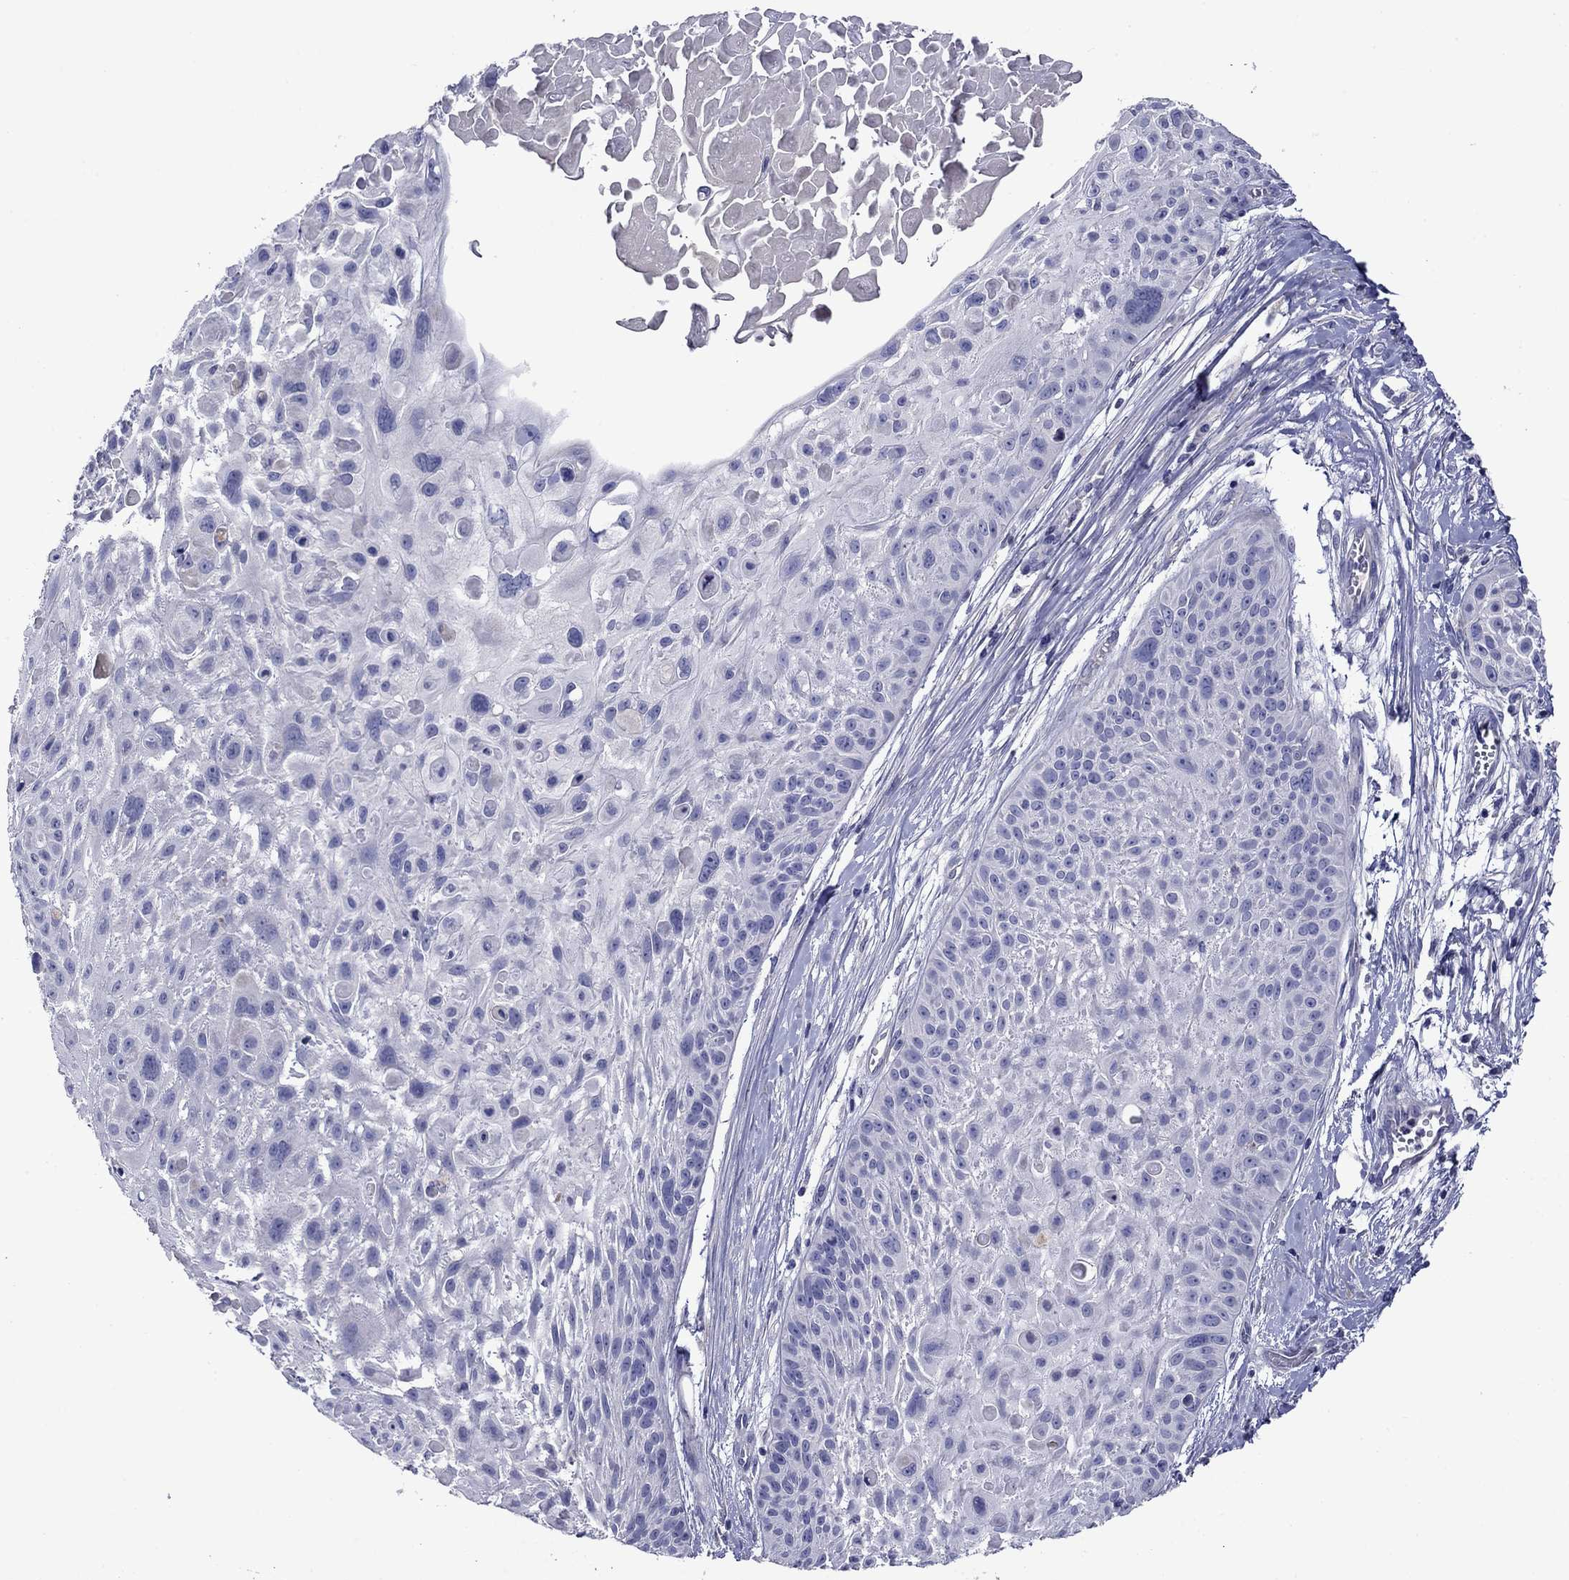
{"staining": {"intensity": "negative", "quantity": "none", "location": "none"}, "tissue": "skin cancer", "cell_type": "Tumor cells", "image_type": "cancer", "snomed": [{"axis": "morphology", "description": "Squamous cell carcinoma, NOS"}, {"axis": "topography", "description": "Skin"}, {"axis": "topography", "description": "Anal"}], "caption": "Skin cancer was stained to show a protein in brown. There is no significant positivity in tumor cells.", "gene": "CNDP1", "patient": {"sex": "female", "age": 75}}